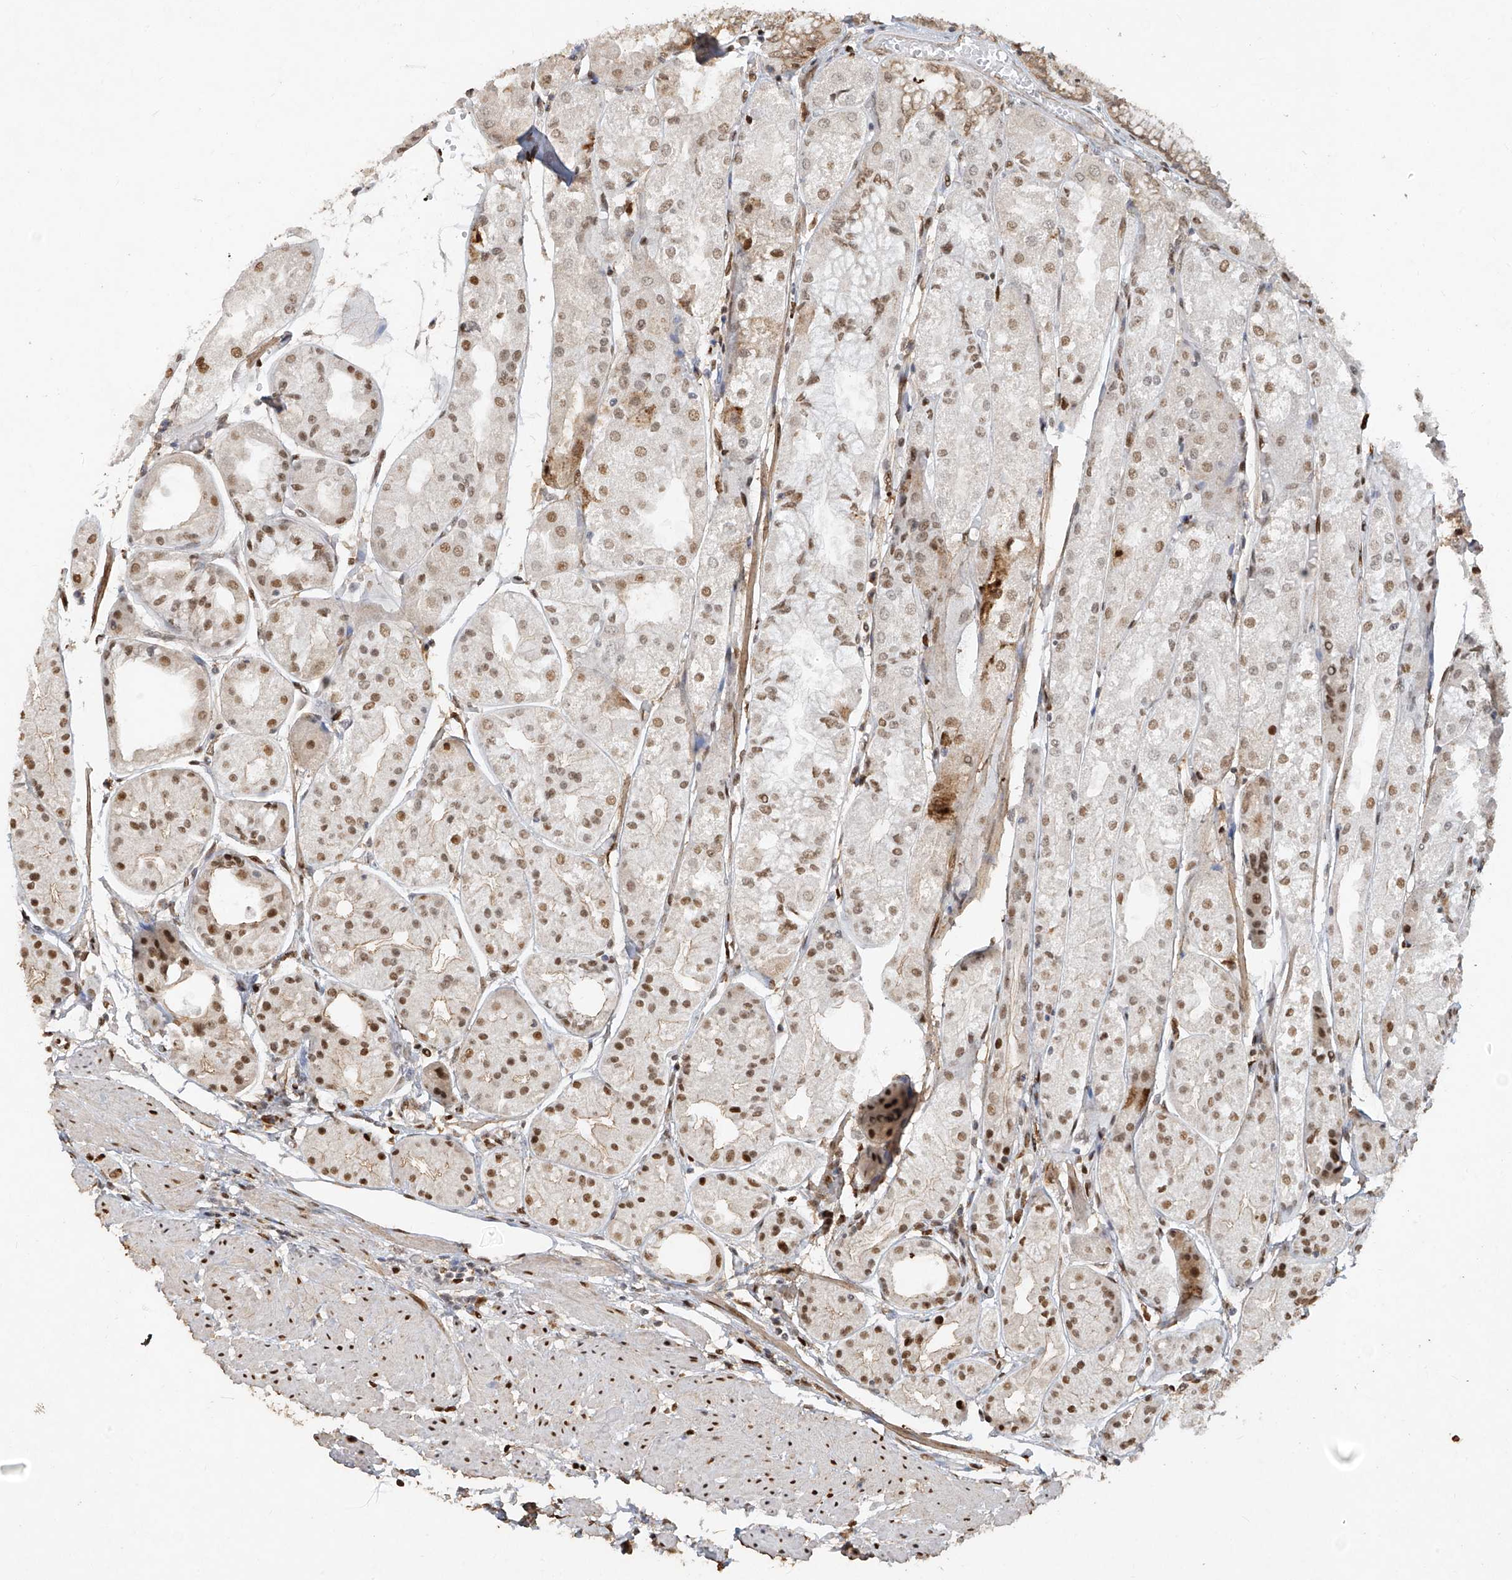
{"staining": {"intensity": "moderate", "quantity": "25%-75%", "location": "cytoplasmic/membranous,nuclear"}, "tissue": "stomach", "cell_type": "Glandular cells", "image_type": "normal", "snomed": [{"axis": "morphology", "description": "Normal tissue, NOS"}, {"axis": "topography", "description": "Stomach, upper"}], "caption": "Glandular cells show moderate cytoplasmic/membranous,nuclear staining in about 25%-75% of cells in unremarkable stomach. Ihc stains the protein in brown and the nuclei are stained blue.", "gene": "ATRIP", "patient": {"sex": "male", "age": 72}}